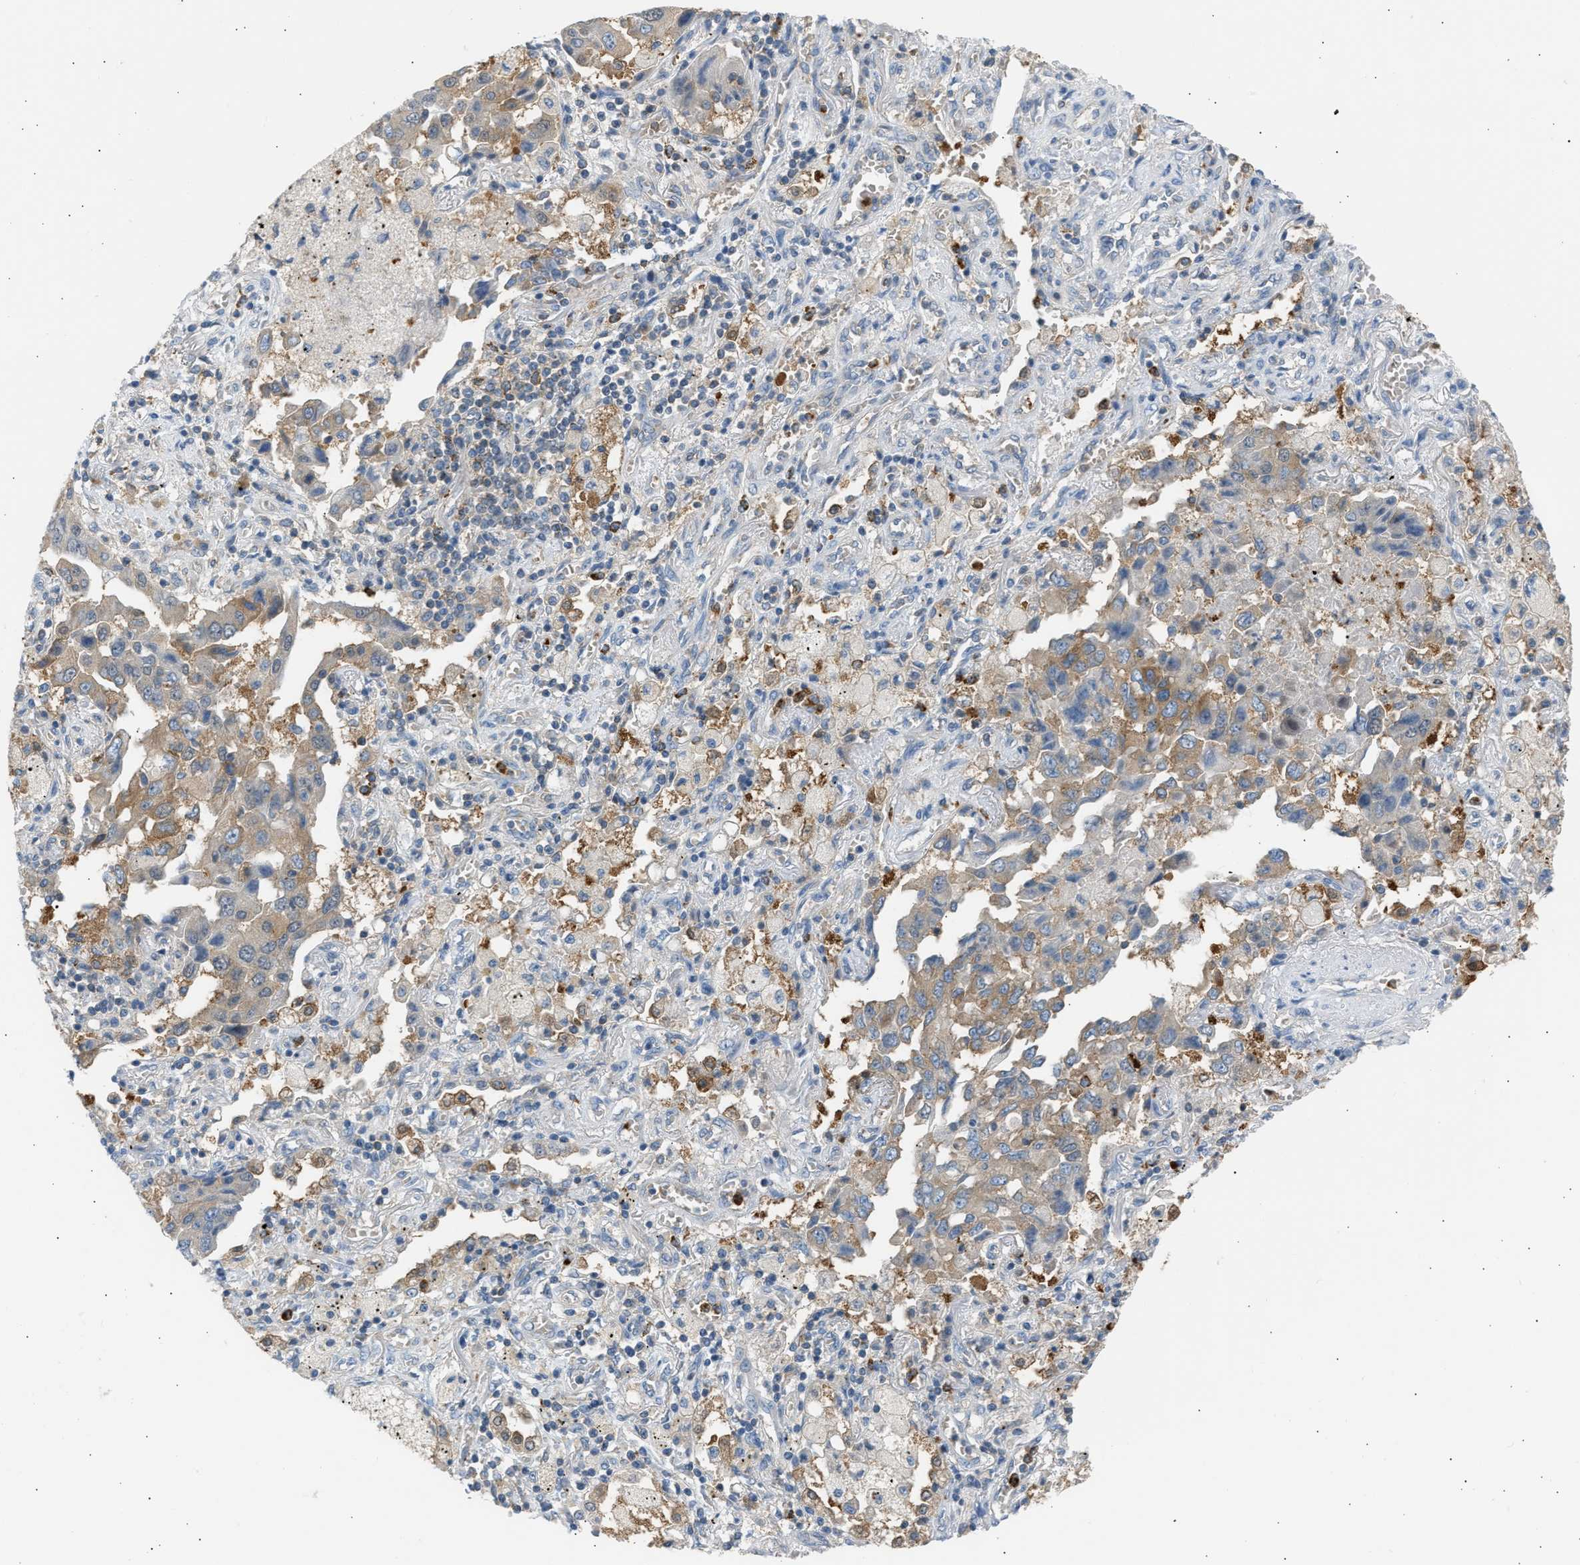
{"staining": {"intensity": "weak", "quantity": ">75%", "location": "cytoplasmic/membranous"}, "tissue": "lung cancer", "cell_type": "Tumor cells", "image_type": "cancer", "snomed": [{"axis": "morphology", "description": "Adenocarcinoma, NOS"}, {"axis": "topography", "description": "Lung"}], "caption": "There is low levels of weak cytoplasmic/membranous staining in tumor cells of lung cancer (adenocarcinoma), as demonstrated by immunohistochemical staining (brown color).", "gene": "TRIM50", "patient": {"sex": "female", "age": 65}}